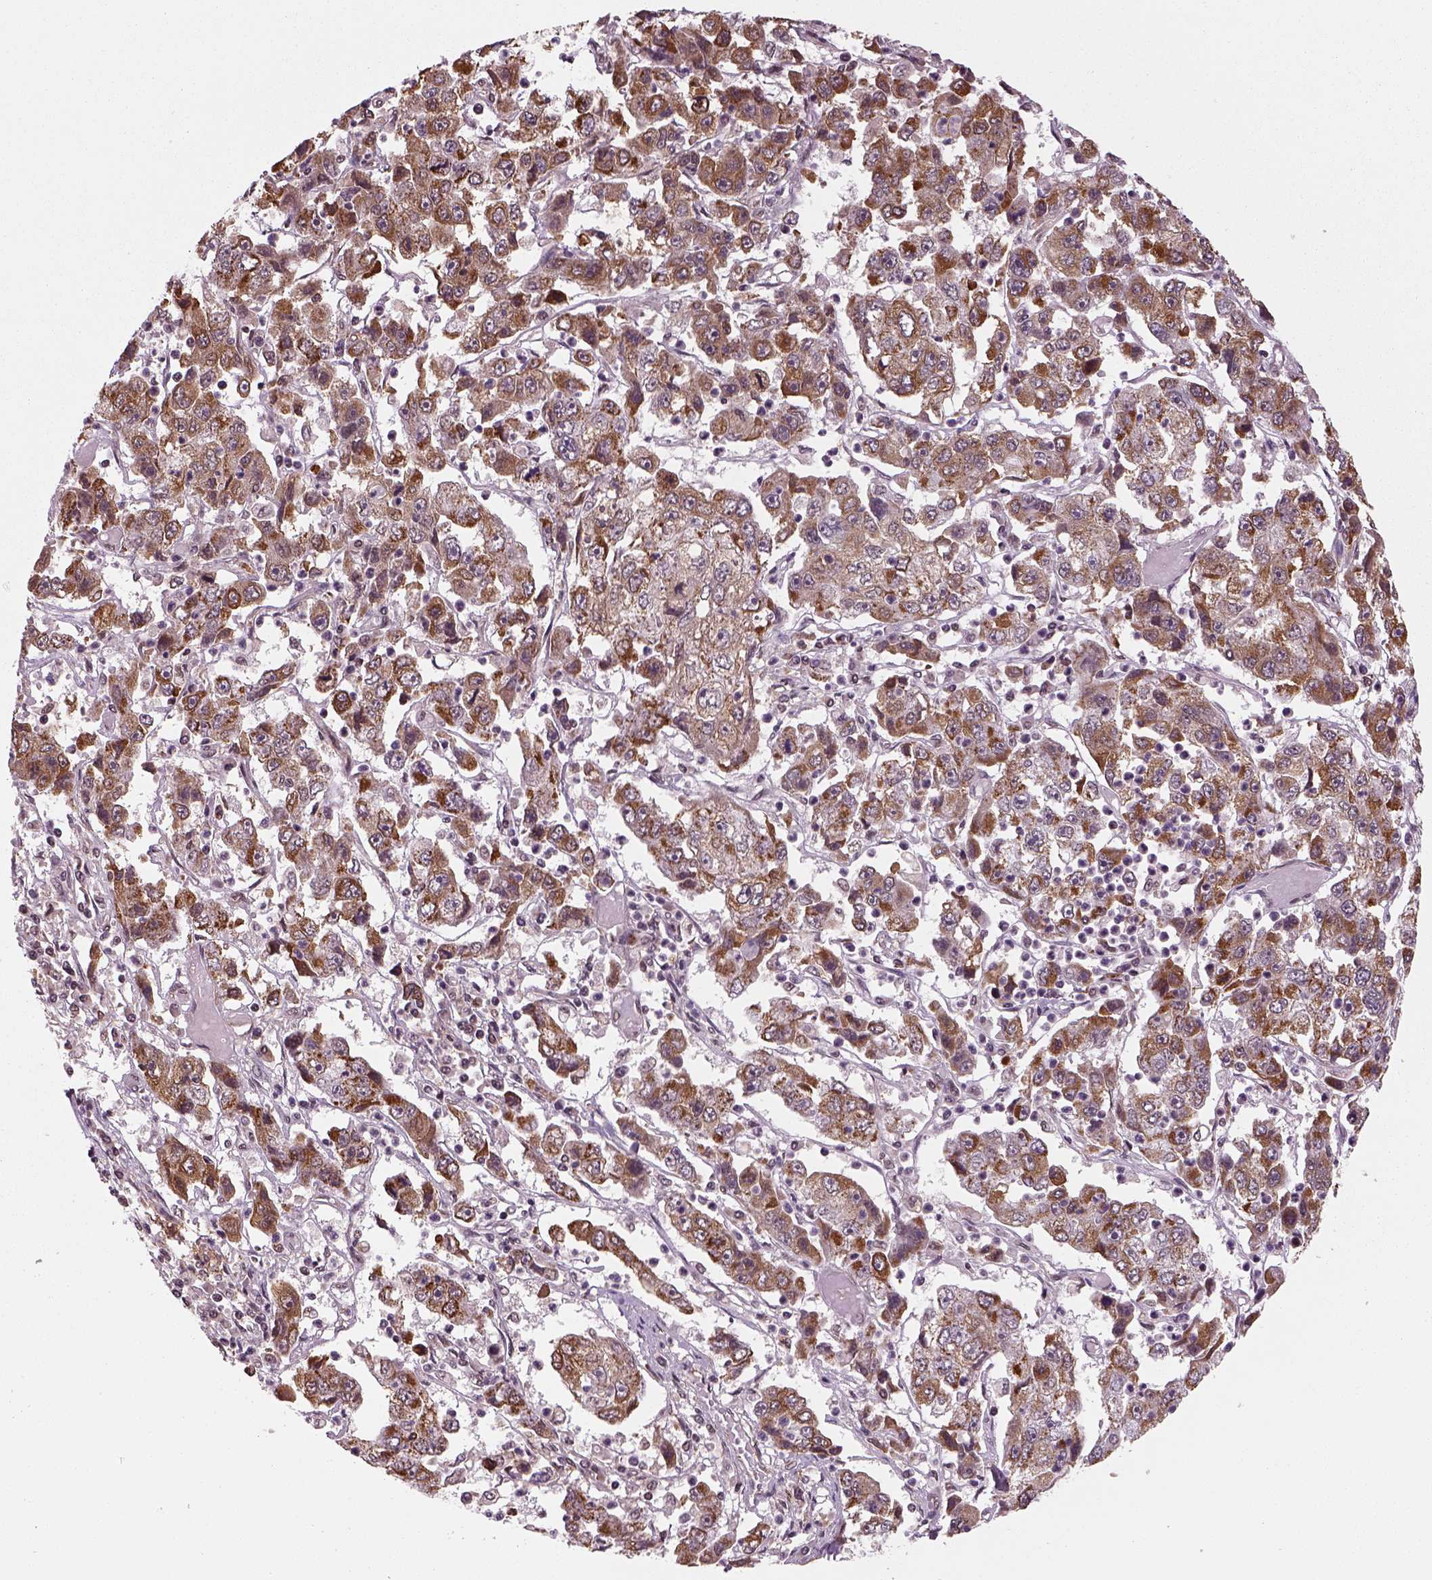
{"staining": {"intensity": "strong", "quantity": ">75%", "location": "cytoplasmic/membranous"}, "tissue": "cervical cancer", "cell_type": "Tumor cells", "image_type": "cancer", "snomed": [{"axis": "morphology", "description": "Squamous cell carcinoma, NOS"}, {"axis": "topography", "description": "Cervix"}], "caption": "Human cervical squamous cell carcinoma stained for a protein (brown) reveals strong cytoplasmic/membranous positive expression in about >75% of tumor cells.", "gene": "NUDT9", "patient": {"sex": "female", "age": 36}}